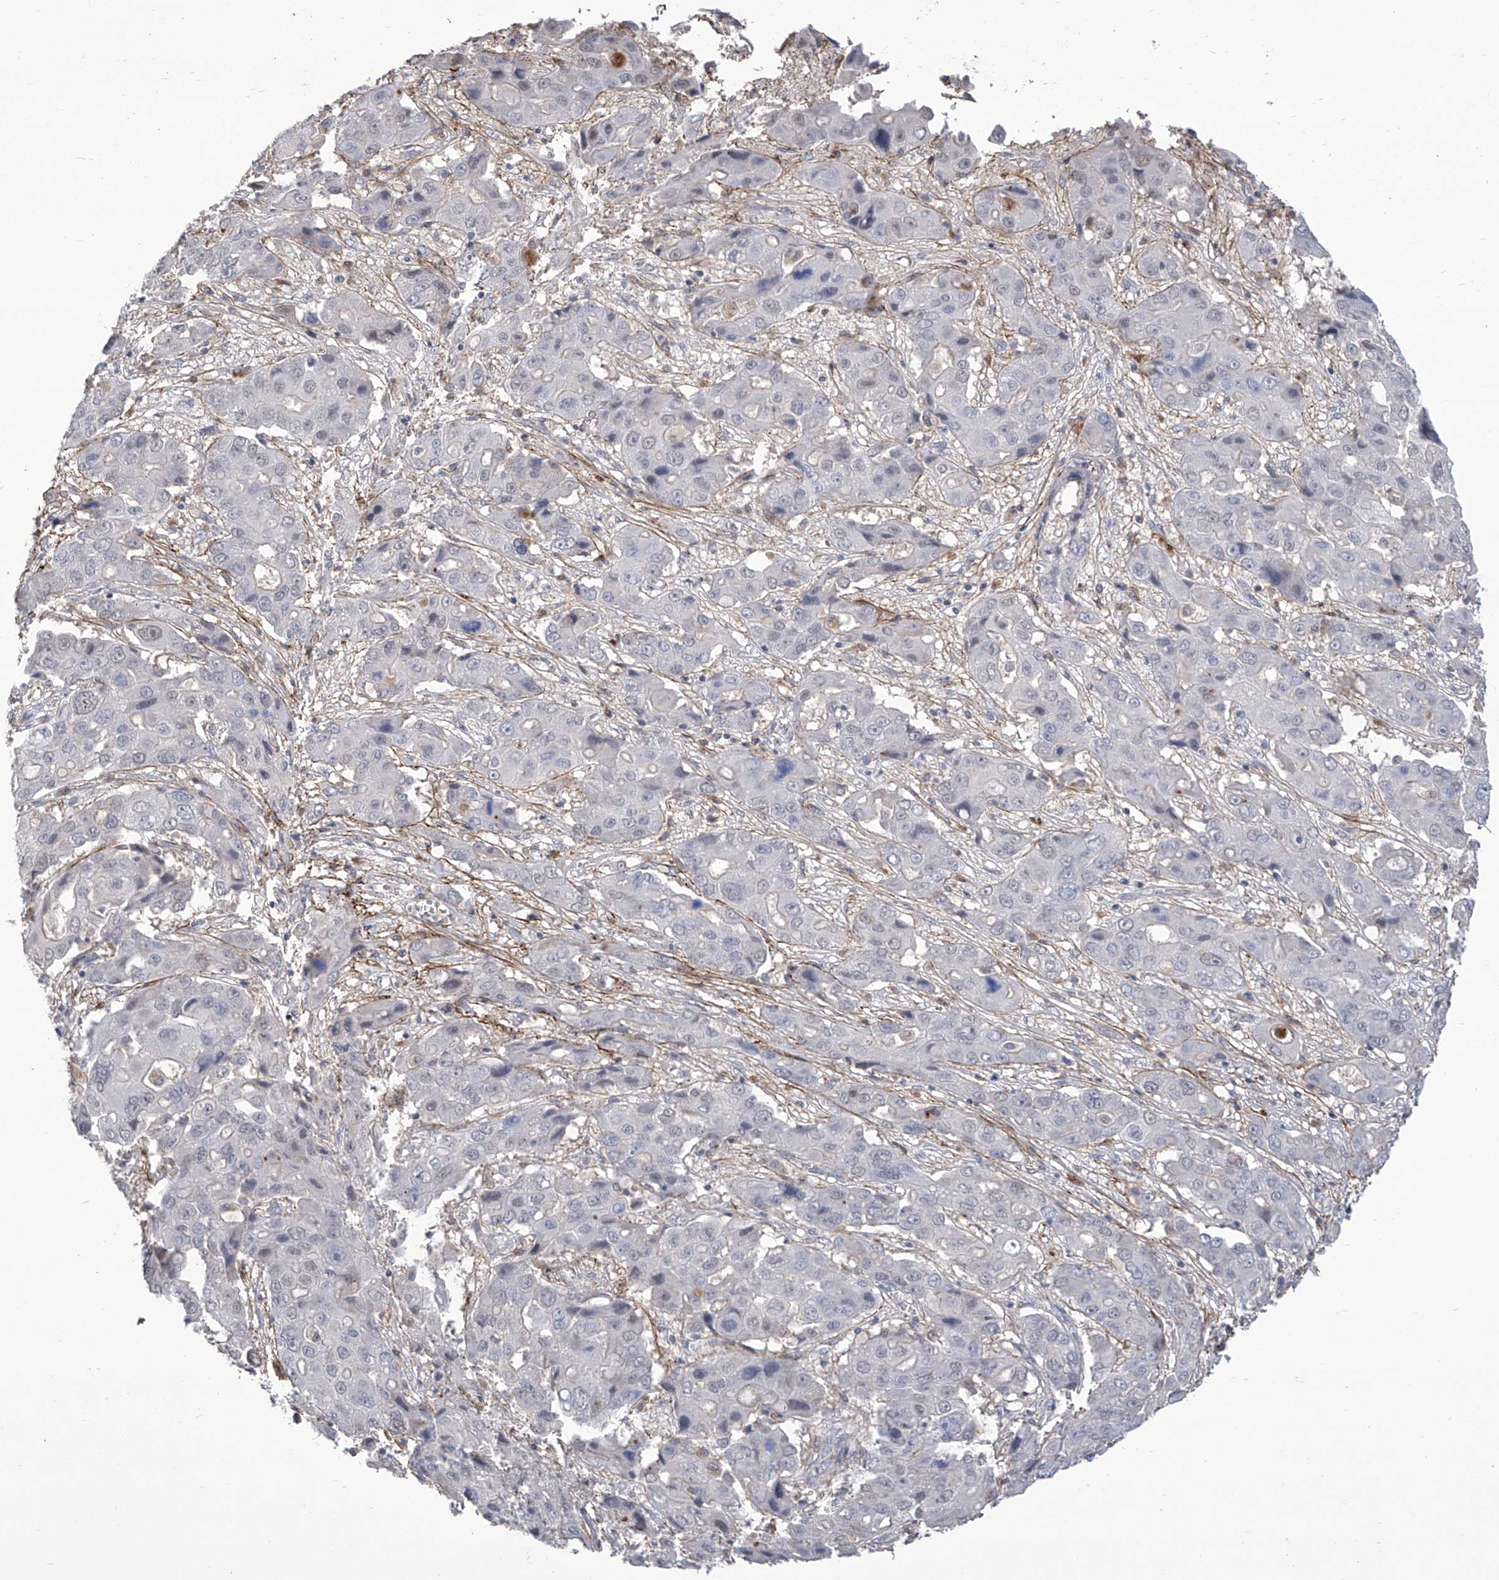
{"staining": {"intensity": "negative", "quantity": "none", "location": "none"}, "tissue": "liver cancer", "cell_type": "Tumor cells", "image_type": "cancer", "snomed": [{"axis": "morphology", "description": "Cholangiocarcinoma"}, {"axis": "topography", "description": "Liver"}], "caption": "Immunohistochemical staining of human liver cancer (cholangiocarcinoma) exhibits no significant positivity in tumor cells.", "gene": "TXNIP", "patient": {"sex": "male", "age": 67}}